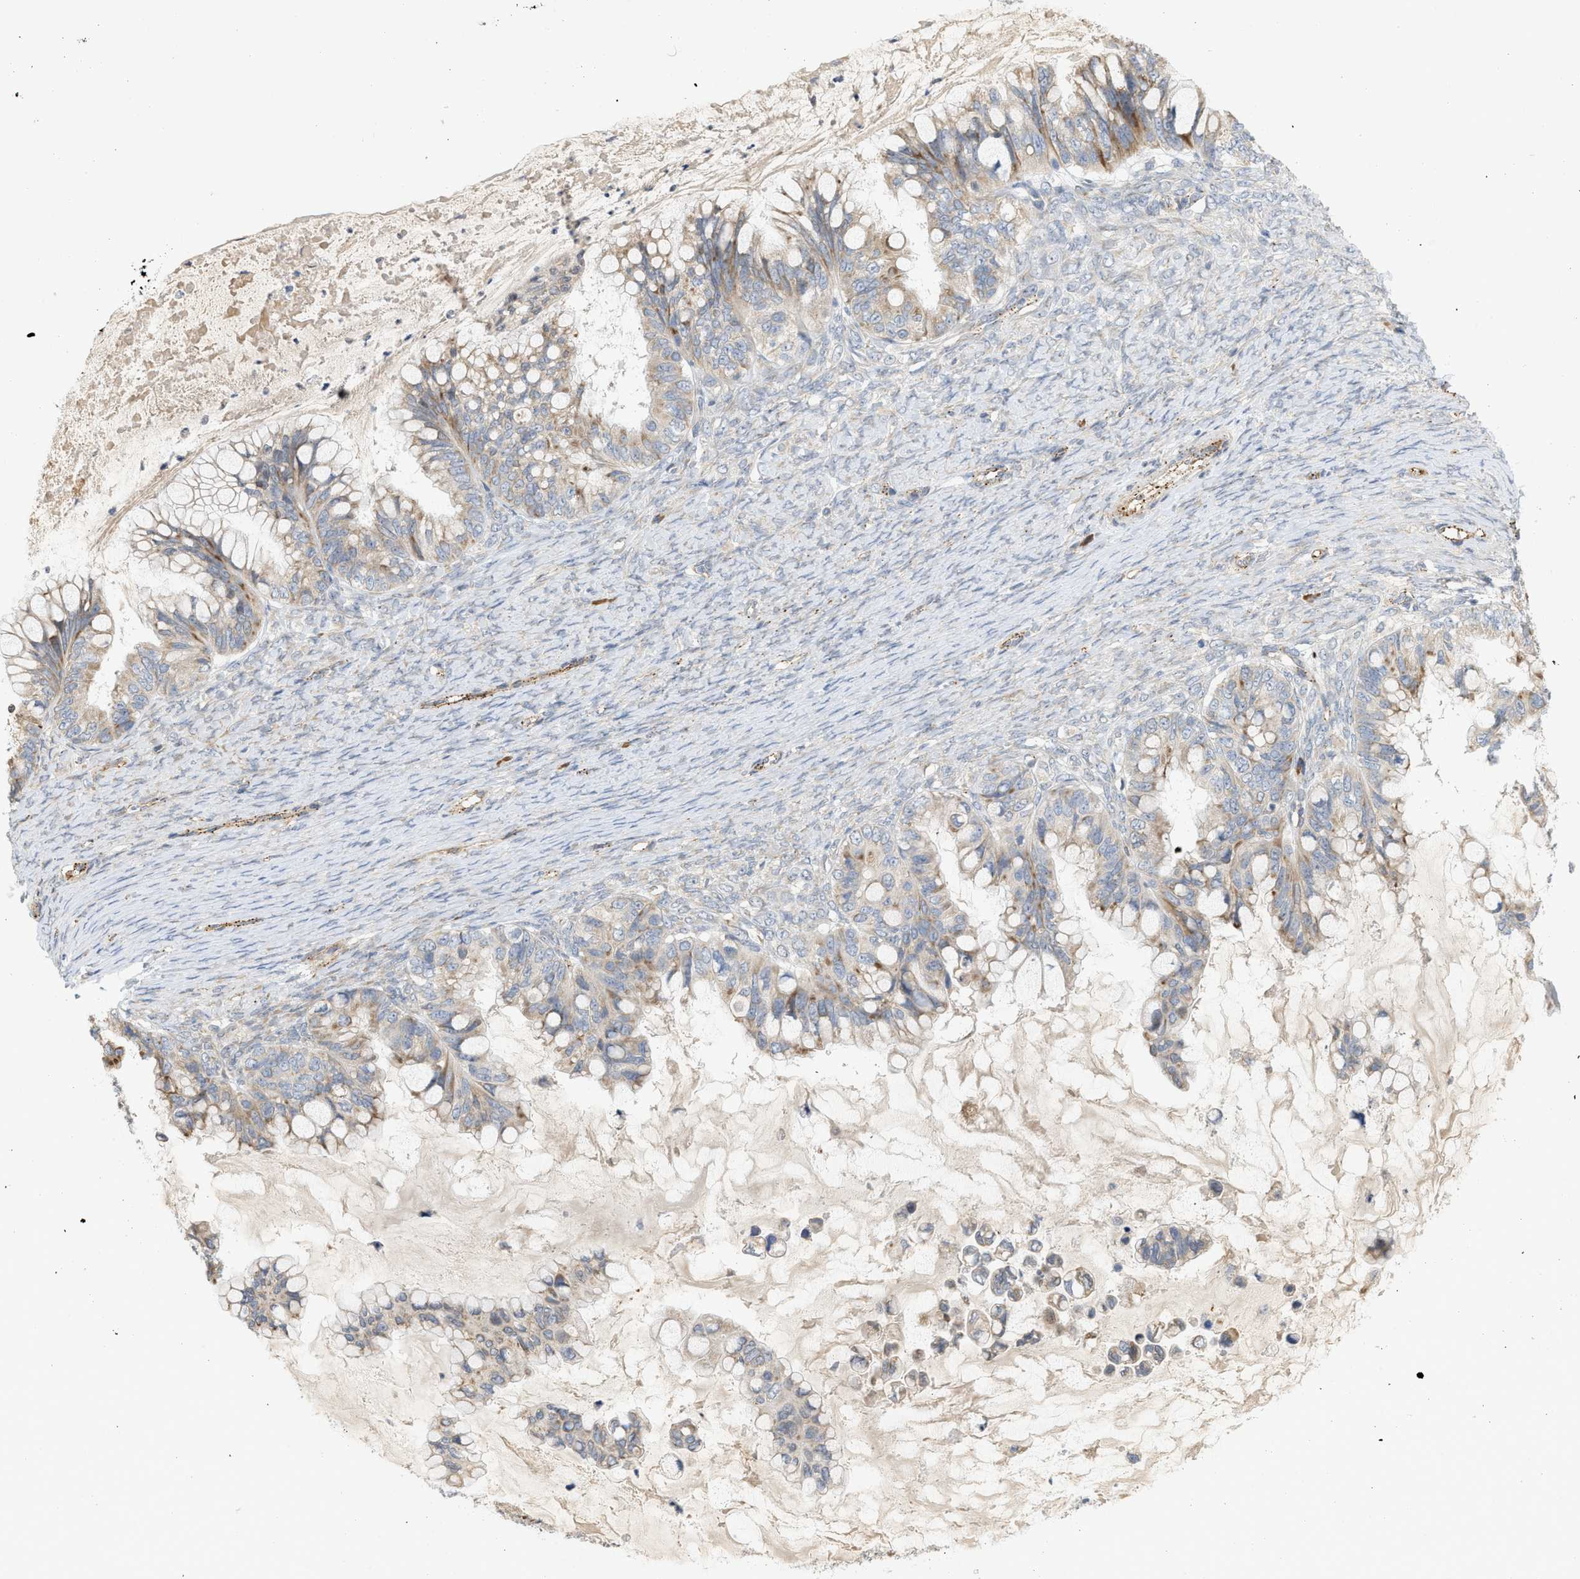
{"staining": {"intensity": "moderate", "quantity": "25%-75%", "location": "cytoplasmic/membranous"}, "tissue": "ovarian cancer", "cell_type": "Tumor cells", "image_type": "cancer", "snomed": [{"axis": "morphology", "description": "Cystadenocarcinoma, mucinous, NOS"}, {"axis": "topography", "description": "Ovary"}], "caption": "A medium amount of moderate cytoplasmic/membranous staining is seen in approximately 25%-75% of tumor cells in ovarian cancer (mucinous cystadenocarcinoma) tissue. (Brightfield microscopy of DAB IHC at high magnification).", "gene": "SVOP", "patient": {"sex": "female", "age": 80}}